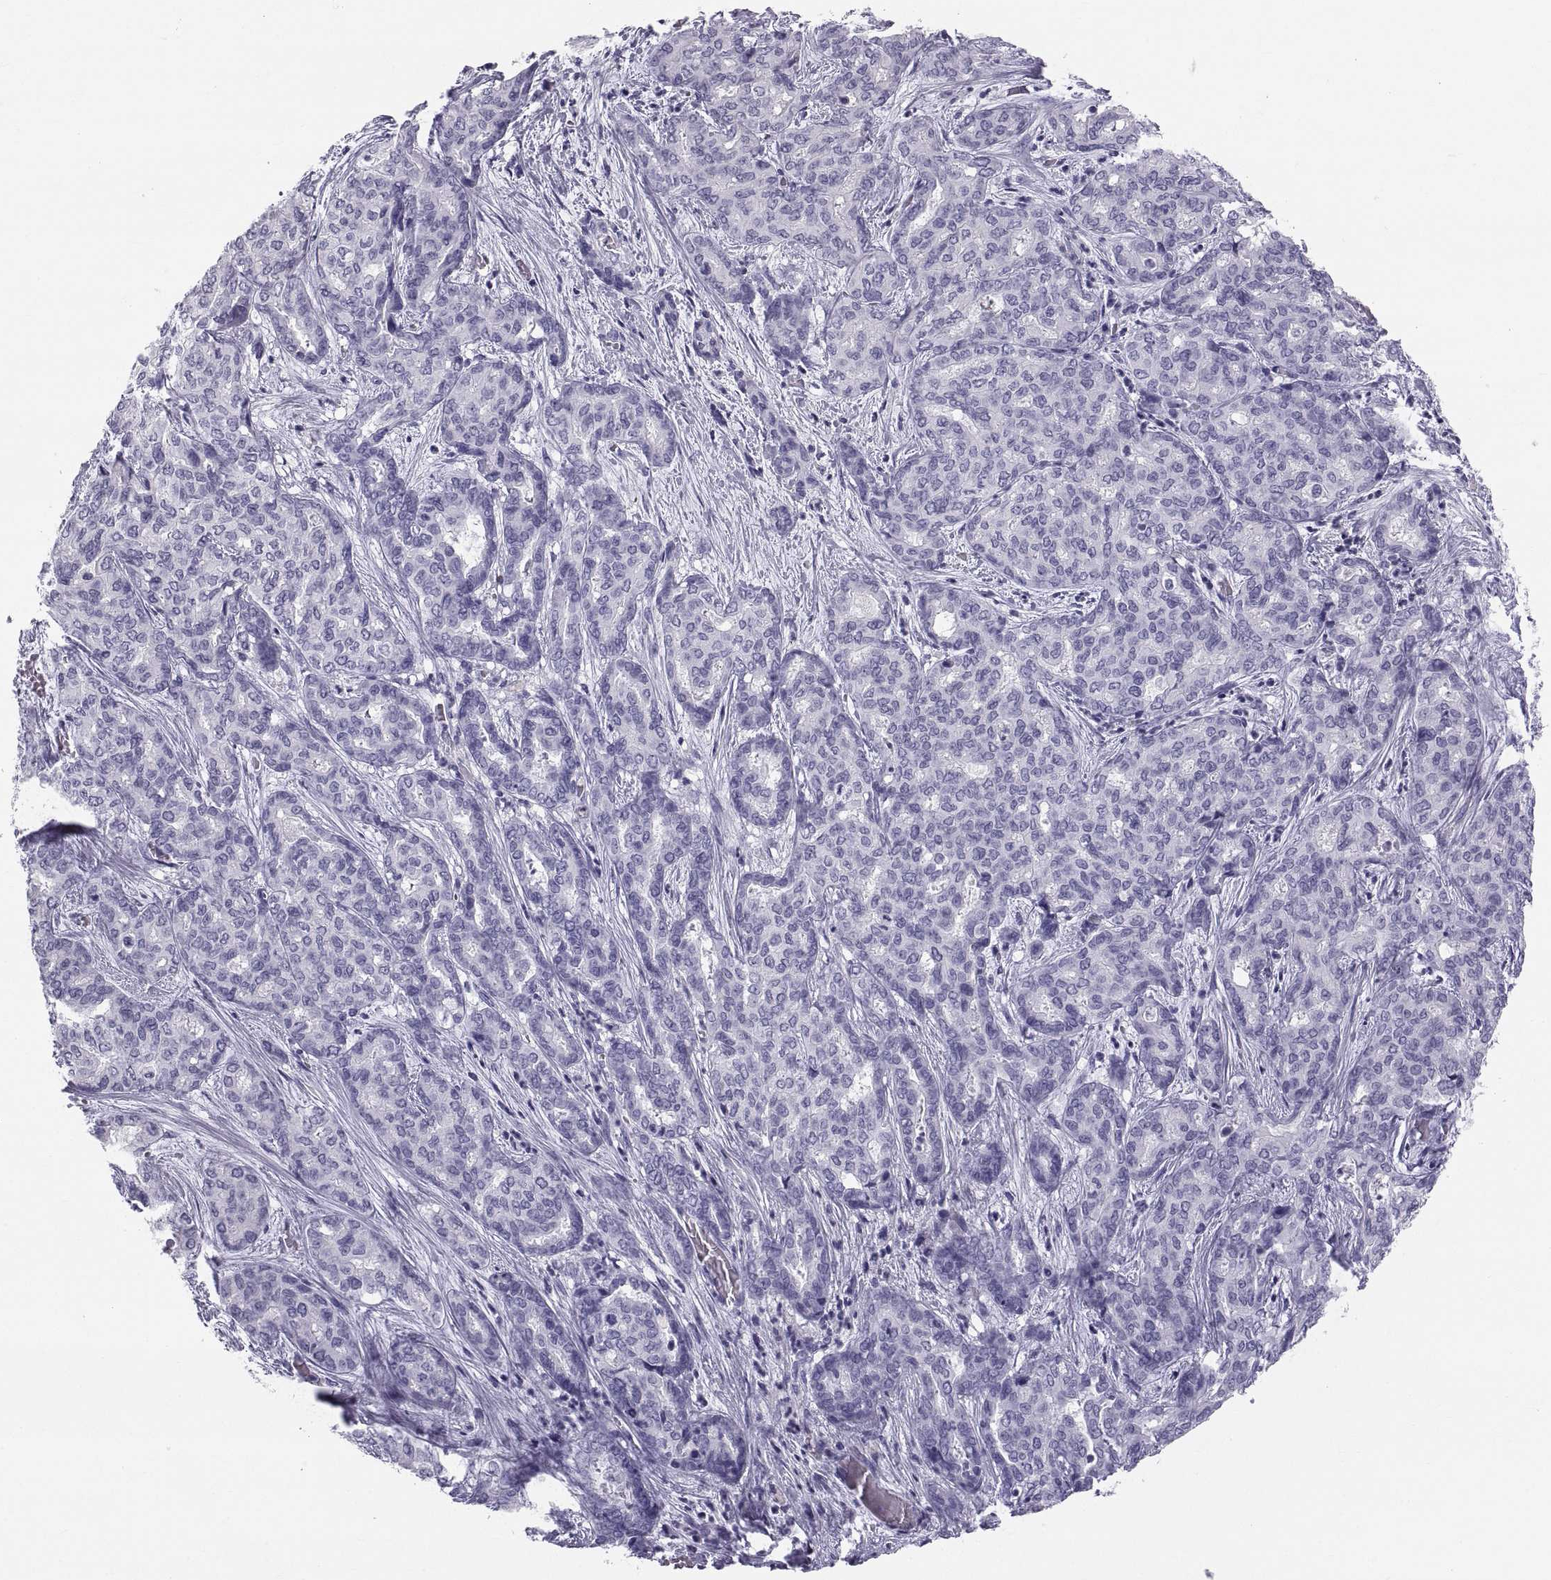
{"staining": {"intensity": "negative", "quantity": "none", "location": "none"}, "tissue": "liver cancer", "cell_type": "Tumor cells", "image_type": "cancer", "snomed": [{"axis": "morphology", "description": "Cholangiocarcinoma"}, {"axis": "topography", "description": "Liver"}], "caption": "Protein analysis of liver cancer (cholangiocarcinoma) demonstrates no significant expression in tumor cells. The staining was performed using DAB to visualize the protein expression in brown, while the nuclei were stained in blue with hematoxylin (Magnification: 20x).", "gene": "CT47A10", "patient": {"sex": "female", "age": 64}}